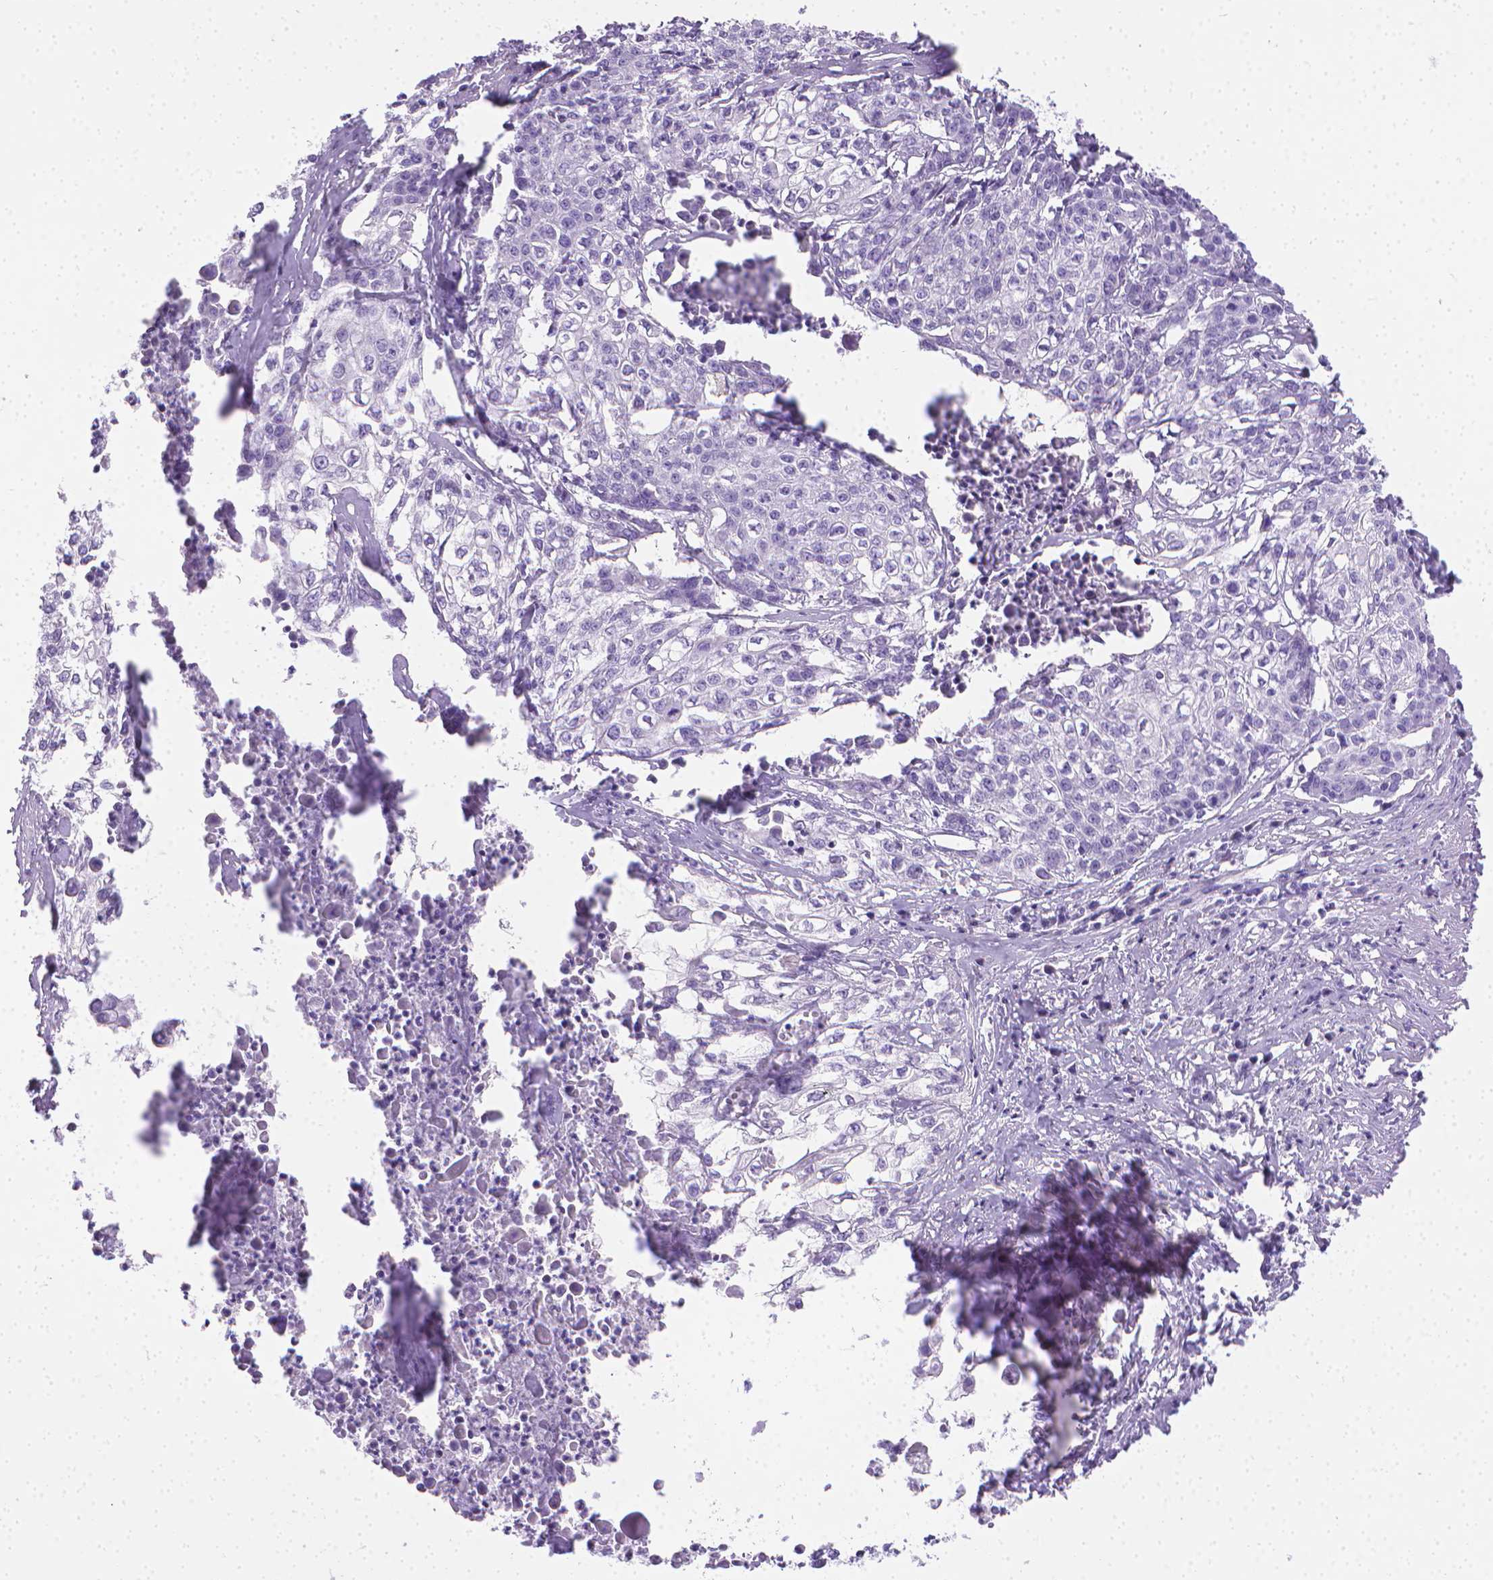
{"staining": {"intensity": "negative", "quantity": "none", "location": "none"}, "tissue": "cervical cancer", "cell_type": "Tumor cells", "image_type": "cancer", "snomed": [{"axis": "morphology", "description": "Squamous cell carcinoma, NOS"}, {"axis": "topography", "description": "Cervix"}], "caption": "A high-resolution micrograph shows immunohistochemistry (IHC) staining of cervical cancer (squamous cell carcinoma), which displays no significant positivity in tumor cells.", "gene": "PNMA2", "patient": {"sex": "female", "age": 39}}